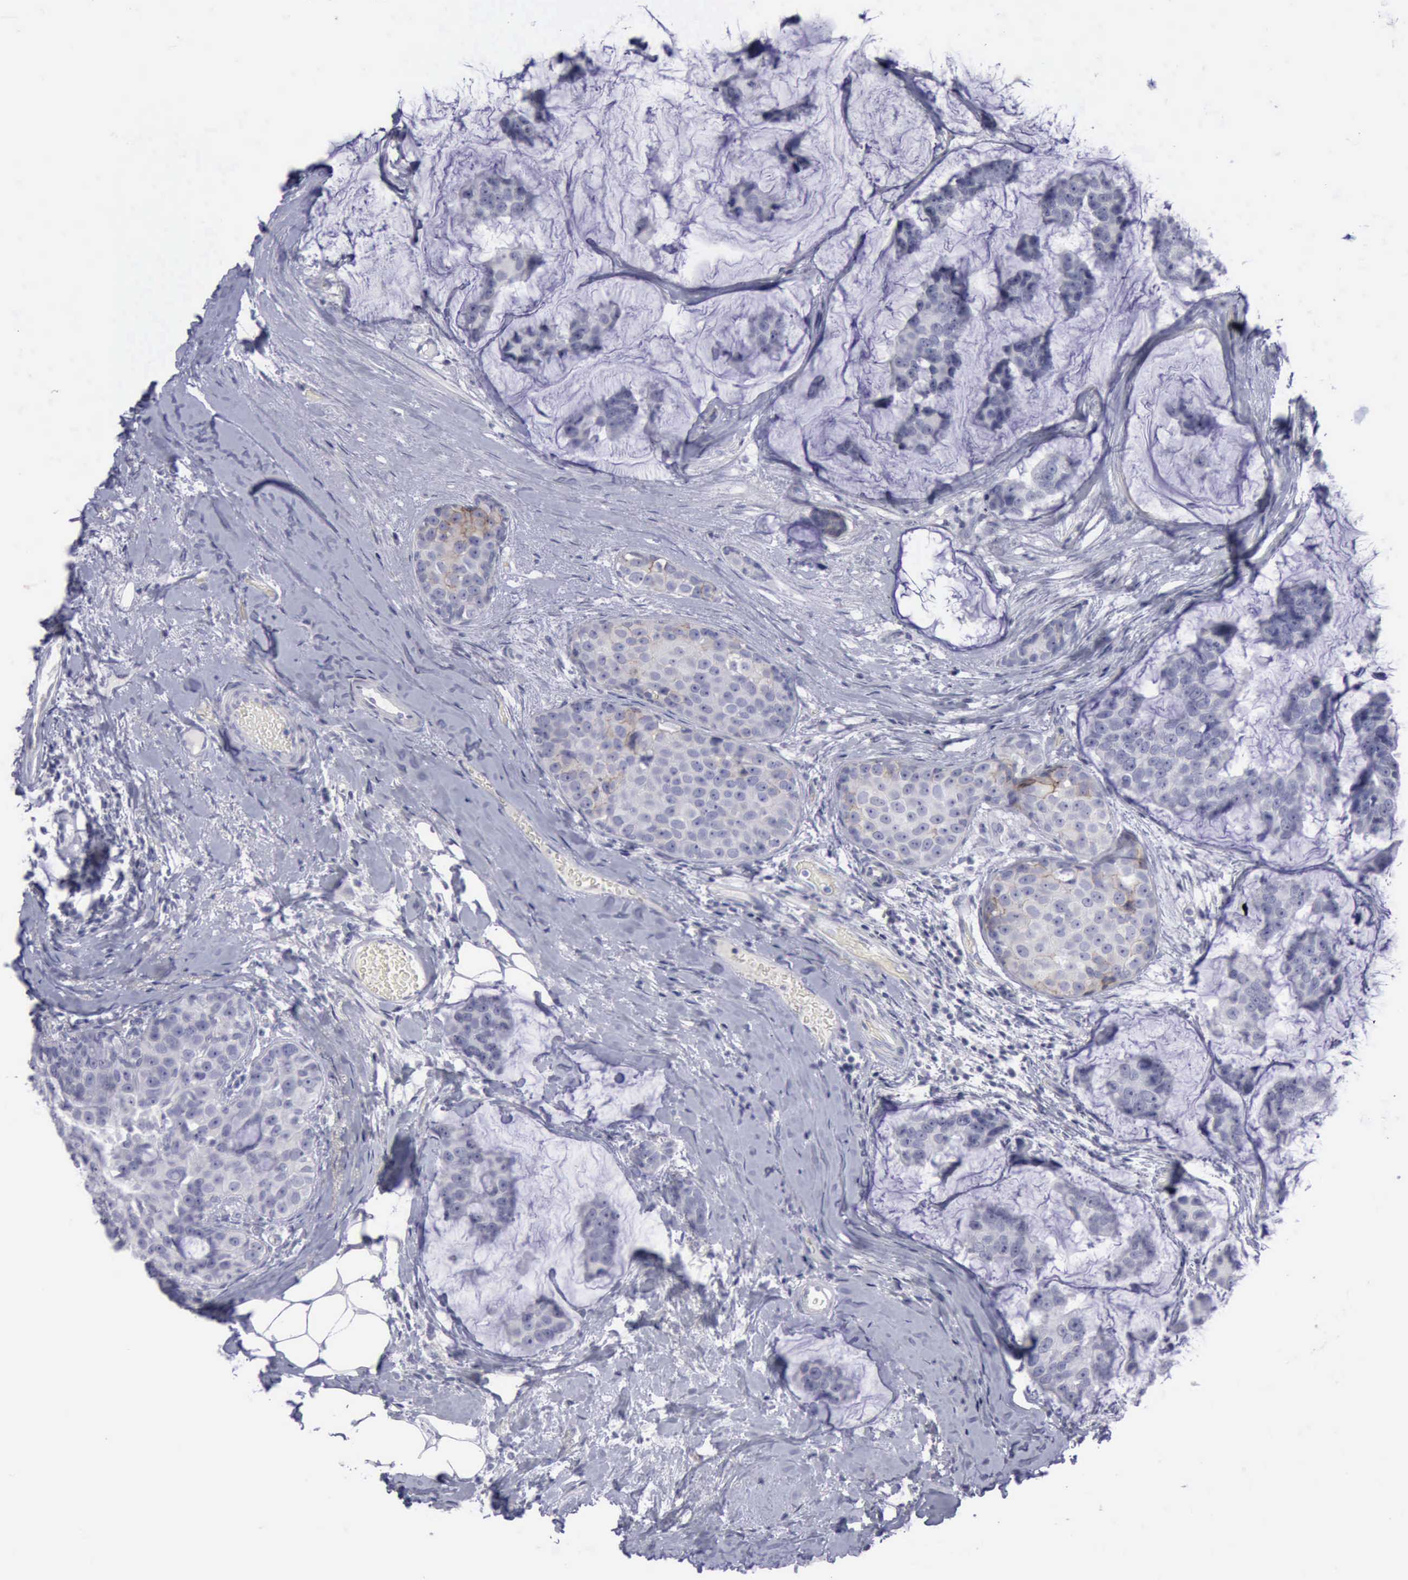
{"staining": {"intensity": "weak", "quantity": "<25%", "location": "cytoplasmic/membranous"}, "tissue": "breast cancer", "cell_type": "Tumor cells", "image_type": "cancer", "snomed": [{"axis": "morphology", "description": "Normal tissue, NOS"}, {"axis": "morphology", "description": "Duct carcinoma"}, {"axis": "topography", "description": "Breast"}], "caption": "Tumor cells show no significant protein expression in invasive ductal carcinoma (breast).", "gene": "CDH2", "patient": {"sex": "female", "age": 50}}